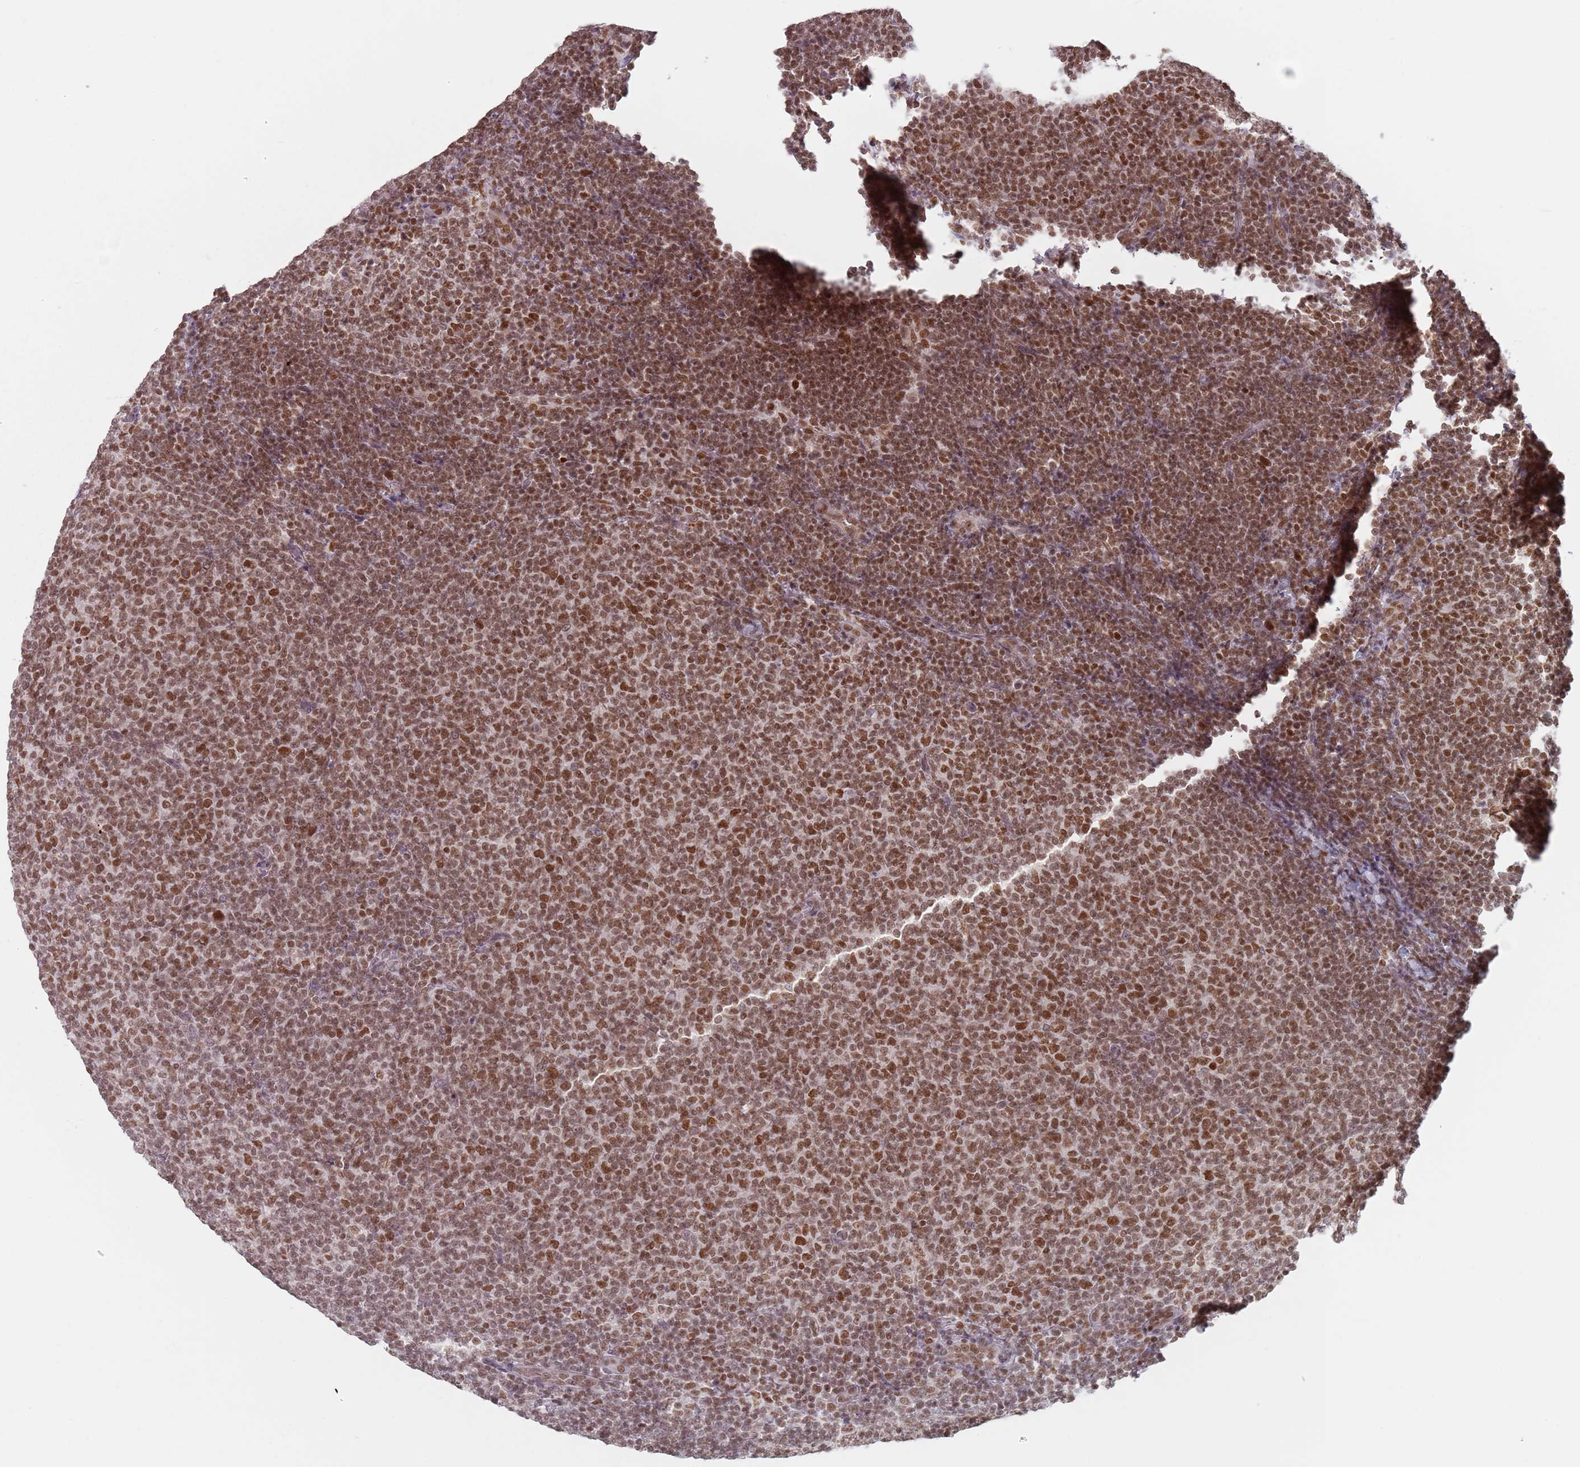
{"staining": {"intensity": "moderate", "quantity": ">75%", "location": "nuclear"}, "tissue": "lymphoma", "cell_type": "Tumor cells", "image_type": "cancer", "snomed": [{"axis": "morphology", "description": "Malignant lymphoma, non-Hodgkin's type, Low grade"}, {"axis": "topography", "description": "Lymph node"}], "caption": "This histopathology image shows immunohistochemistry (IHC) staining of human low-grade malignant lymphoma, non-Hodgkin's type, with medium moderate nuclear positivity in about >75% of tumor cells.", "gene": "NUP50", "patient": {"sex": "male", "age": 66}}